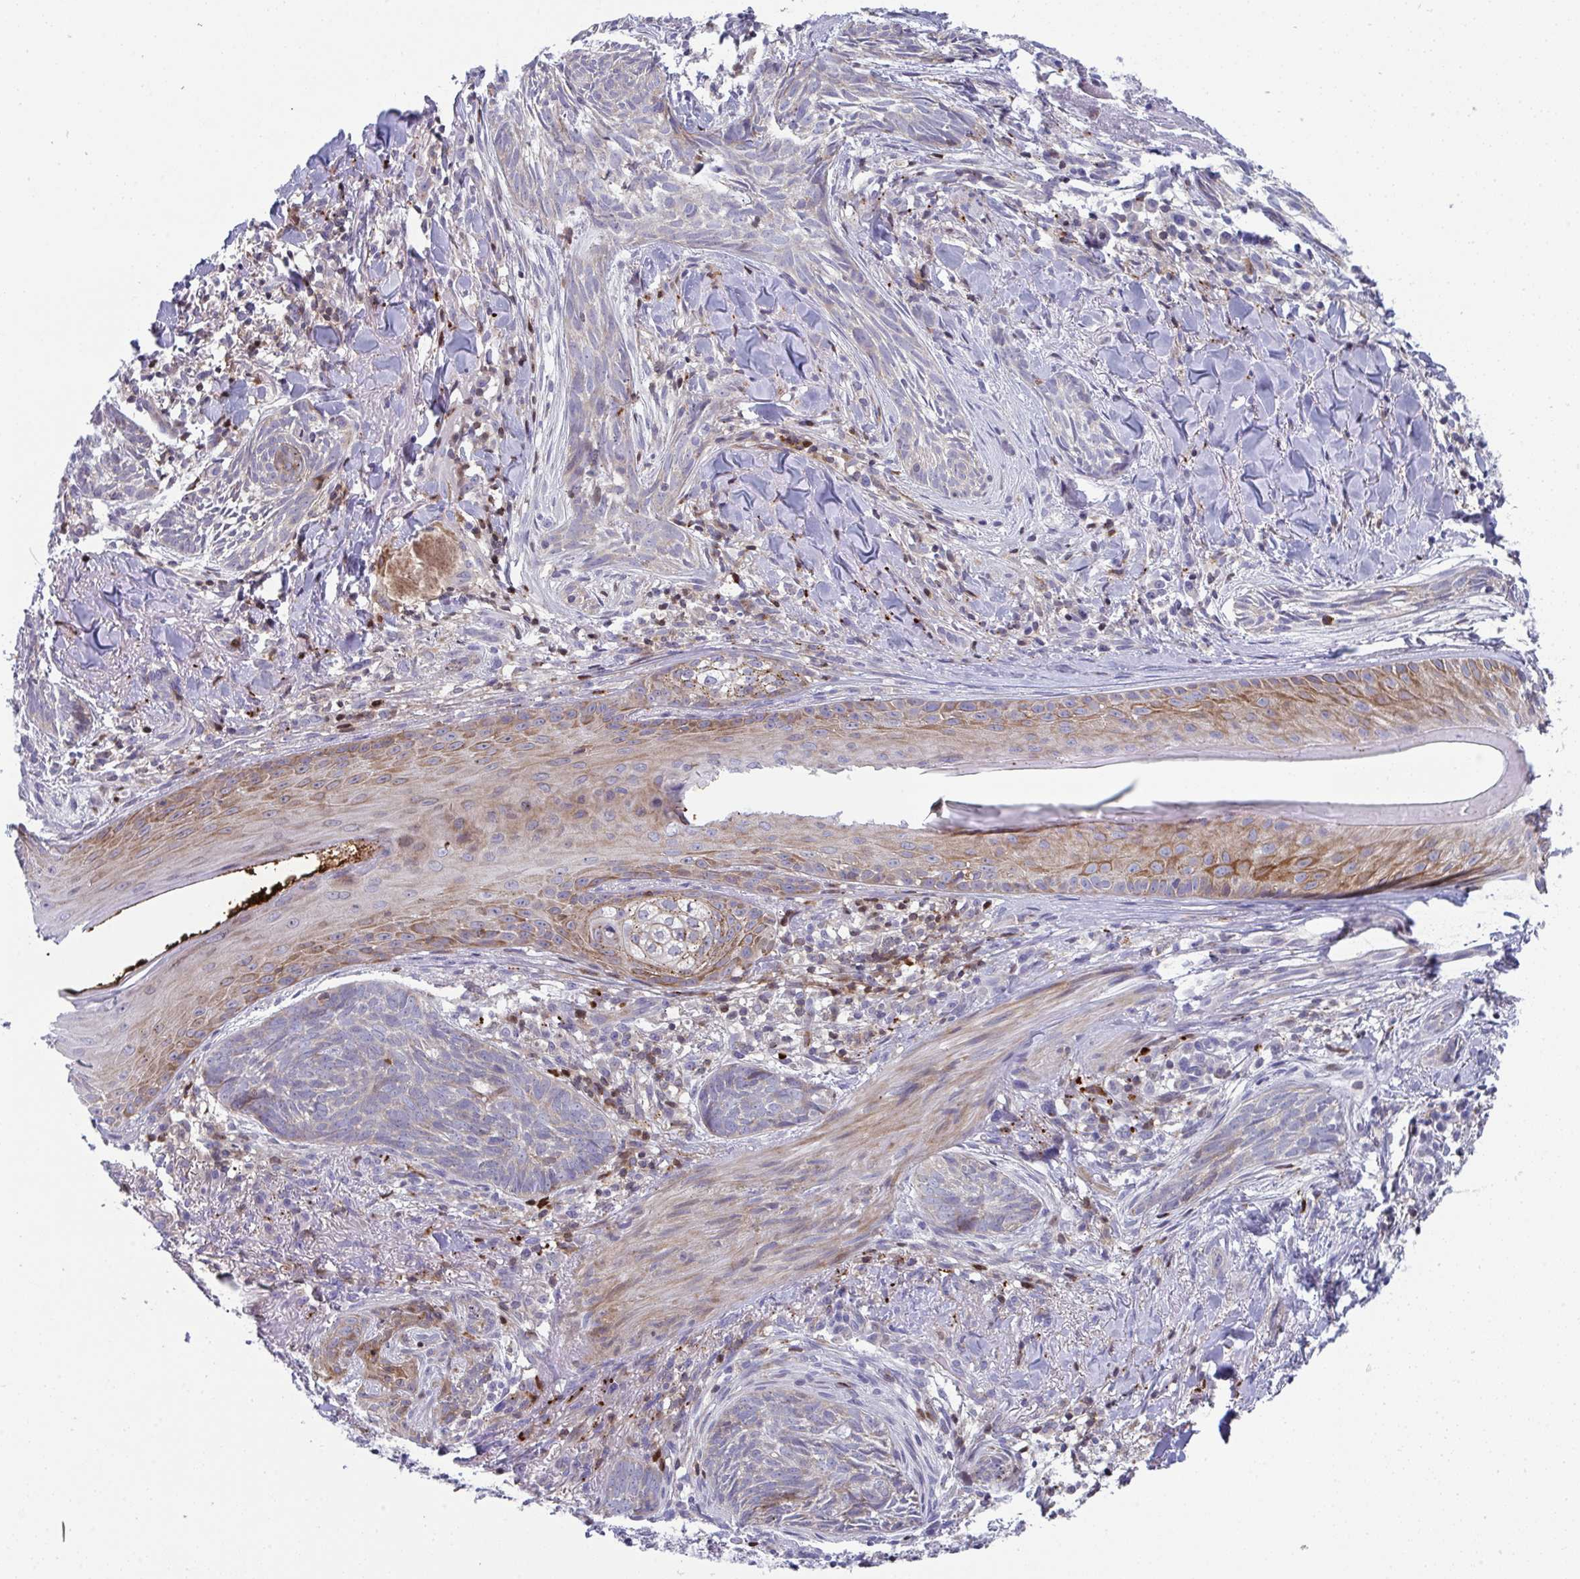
{"staining": {"intensity": "negative", "quantity": "none", "location": "none"}, "tissue": "skin cancer", "cell_type": "Tumor cells", "image_type": "cancer", "snomed": [{"axis": "morphology", "description": "Basal cell carcinoma"}, {"axis": "topography", "description": "Skin"}], "caption": "Tumor cells show no significant protein expression in skin basal cell carcinoma.", "gene": "AOC2", "patient": {"sex": "female", "age": 93}}